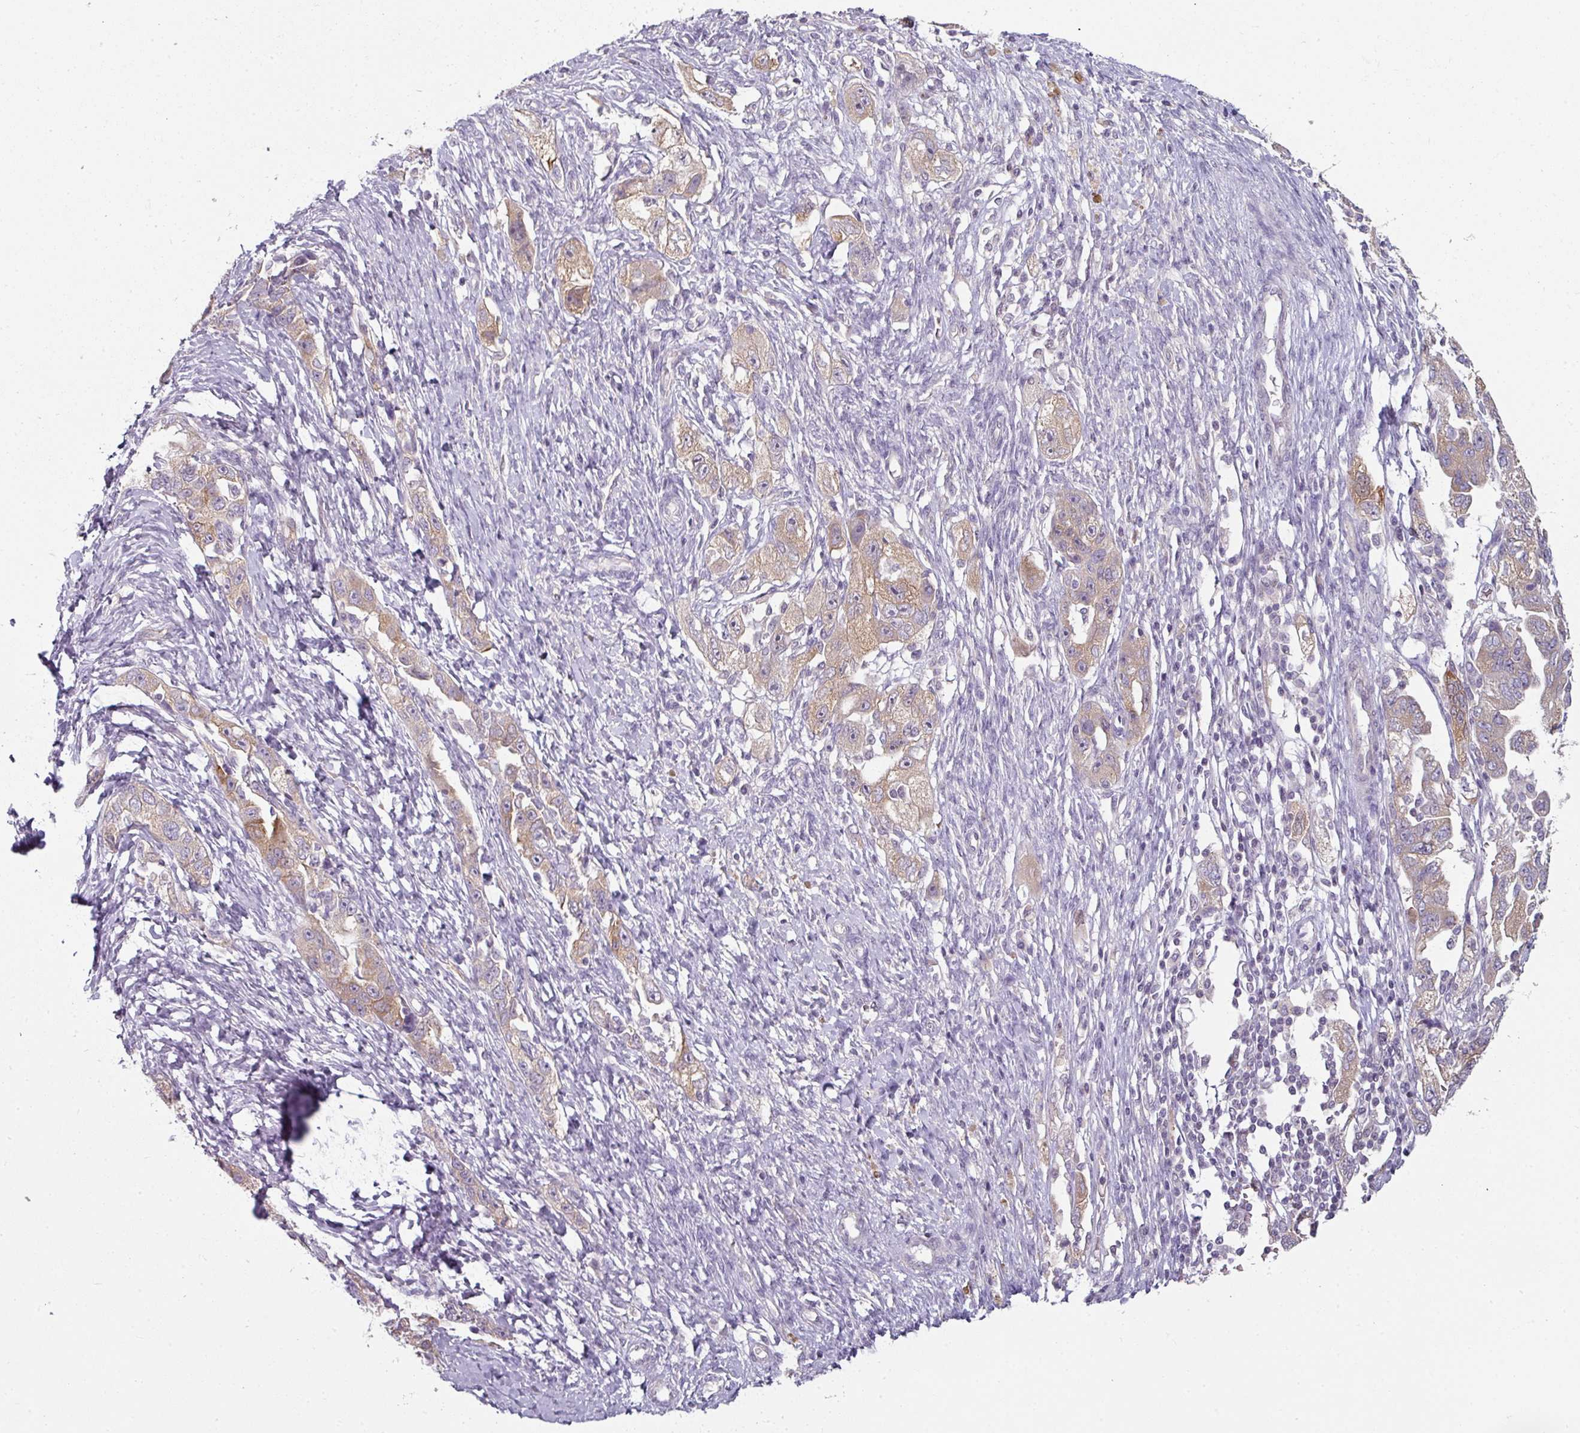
{"staining": {"intensity": "moderate", "quantity": "25%-75%", "location": "cytoplasmic/membranous"}, "tissue": "ovarian cancer", "cell_type": "Tumor cells", "image_type": "cancer", "snomed": [{"axis": "morphology", "description": "Carcinoma, NOS"}, {"axis": "morphology", "description": "Cystadenocarcinoma, serous, NOS"}, {"axis": "topography", "description": "Ovary"}], "caption": "IHC (DAB (3,3'-diaminobenzidine)) staining of human carcinoma (ovarian) reveals moderate cytoplasmic/membranous protein expression in approximately 25%-75% of tumor cells.", "gene": "C19orf33", "patient": {"sex": "female", "age": 69}}